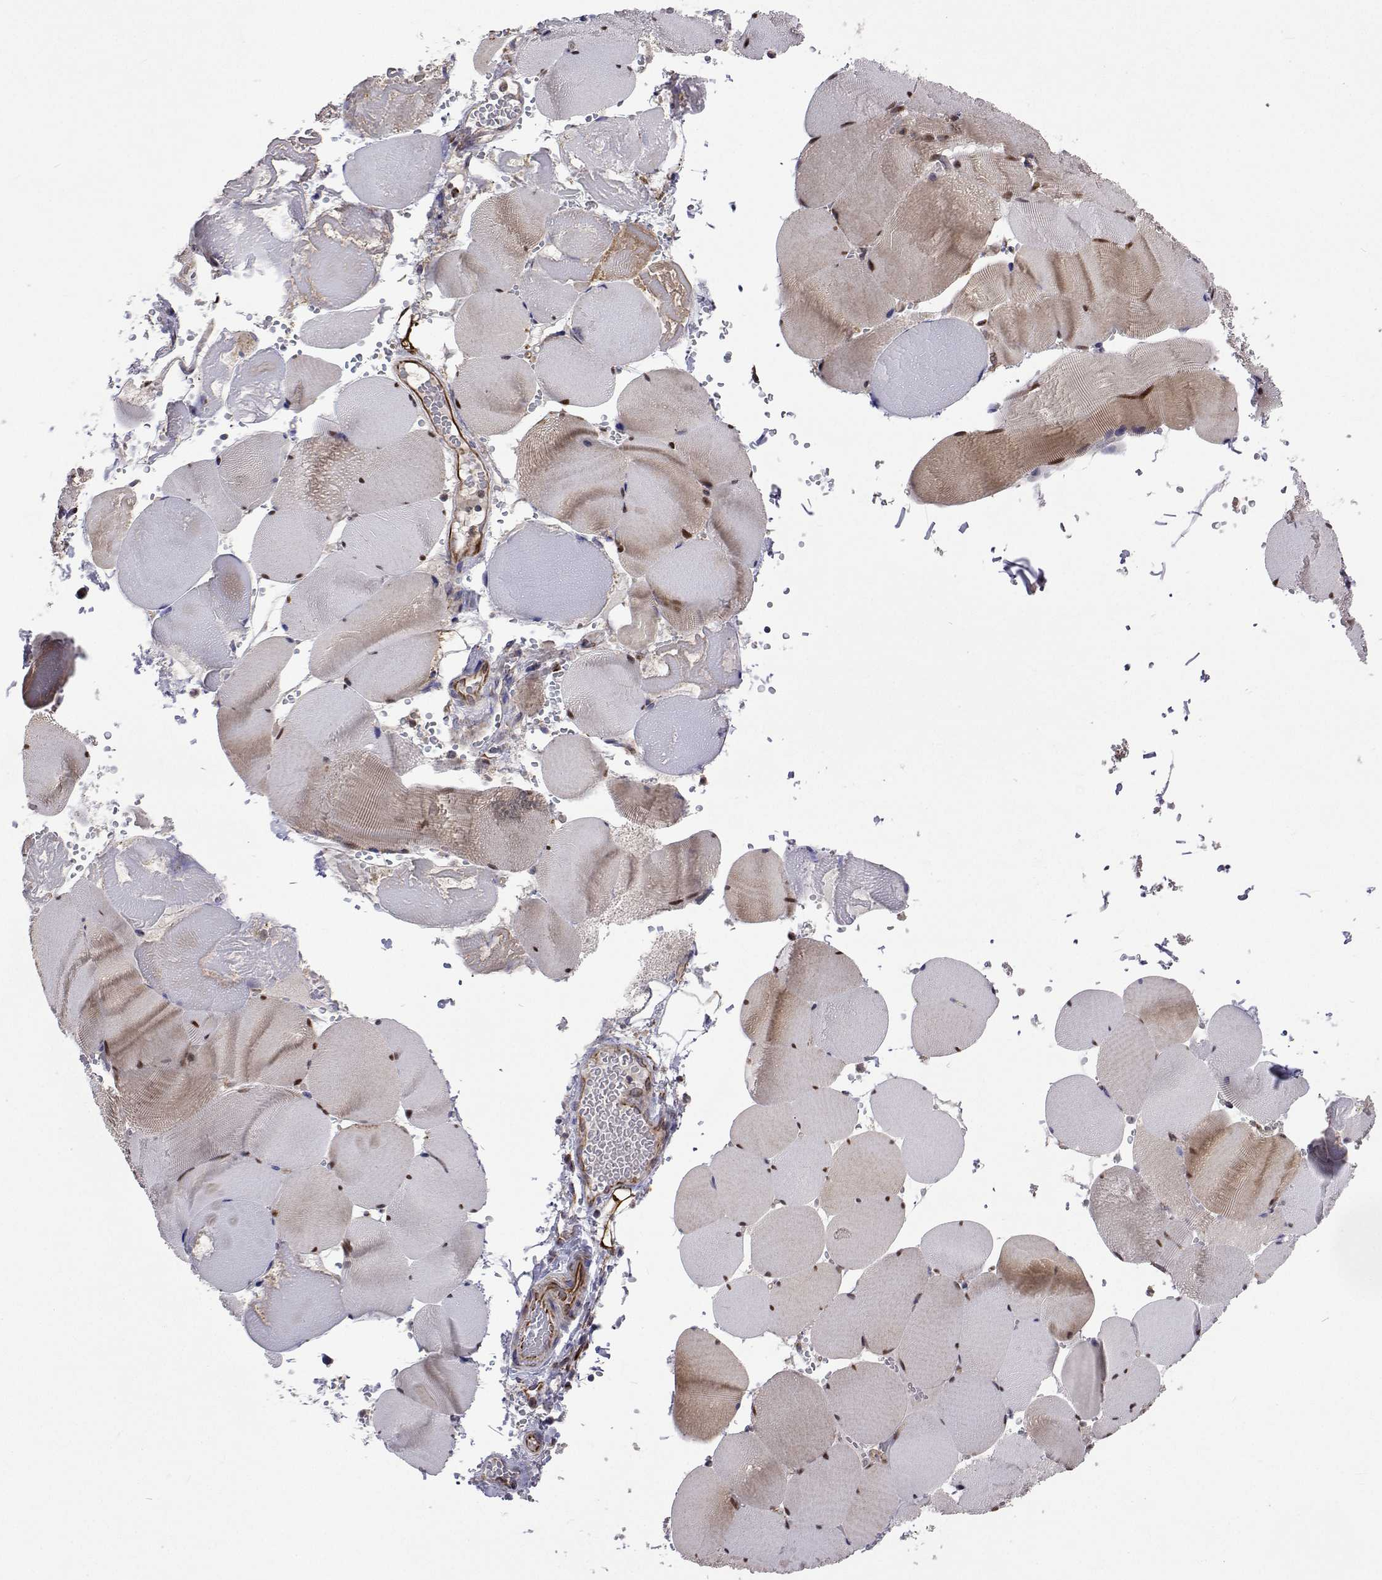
{"staining": {"intensity": "moderate", "quantity": "<25%", "location": "cytoplasmic/membranous,nuclear"}, "tissue": "skeletal muscle", "cell_type": "Myocytes", "image_type": "normal", "snomed": [{"axis": "morphology", "description": "Normal tissue, NOS"}, {"axis": "topography", "description": "Skeletal muscle"}, {"axis": "topography", "description": "Head-Neck"}], "caption": "A low amount of moderate cytoplasmic/membranous,nuclear expression is present in about <25% of myocytes in normal skeletal muscle.", "gene": "DHTKD1", "patient": {"sex": "male", "age": 66}}